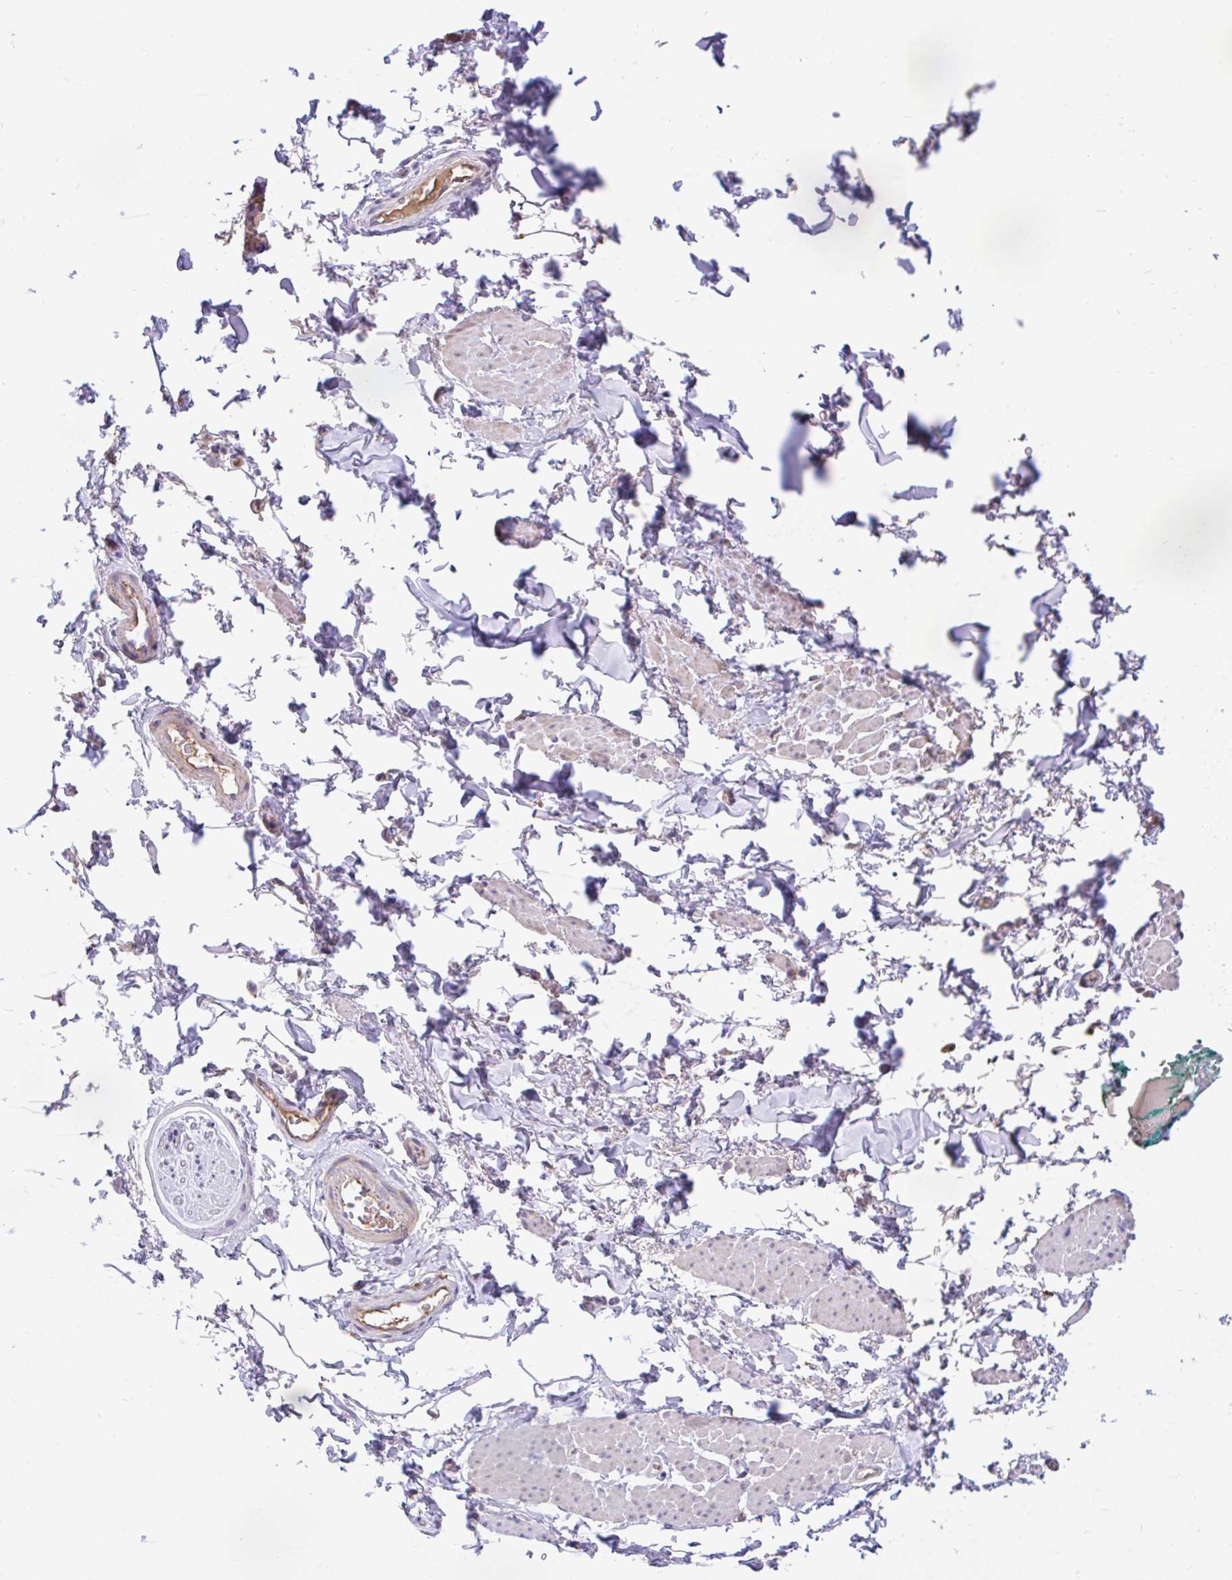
{"staining": {"intensity": "negative", "quantity": "none", "location": "none"}, "tissue": "adipose tissue", "cell_type": "Adipocytes", "image_type": "normal", "snomed": [{"axis": "morphology", "description": "Normal tissue, NOS"}, {"axis": "topography", "description": "Vulva"}, {"axis": "topography", "description": "Peripheral nerve tissue"}], "caption": "Immunohistochemistry (IHC) micrograph of benign adipose tissue: human adipose tissue stained with DAB (3,3'-diaminobenzidine) shows no significant protein staining in adipocytes.", "gene": "RALBP1", "patient": {"sex": "female", "age": 66}}